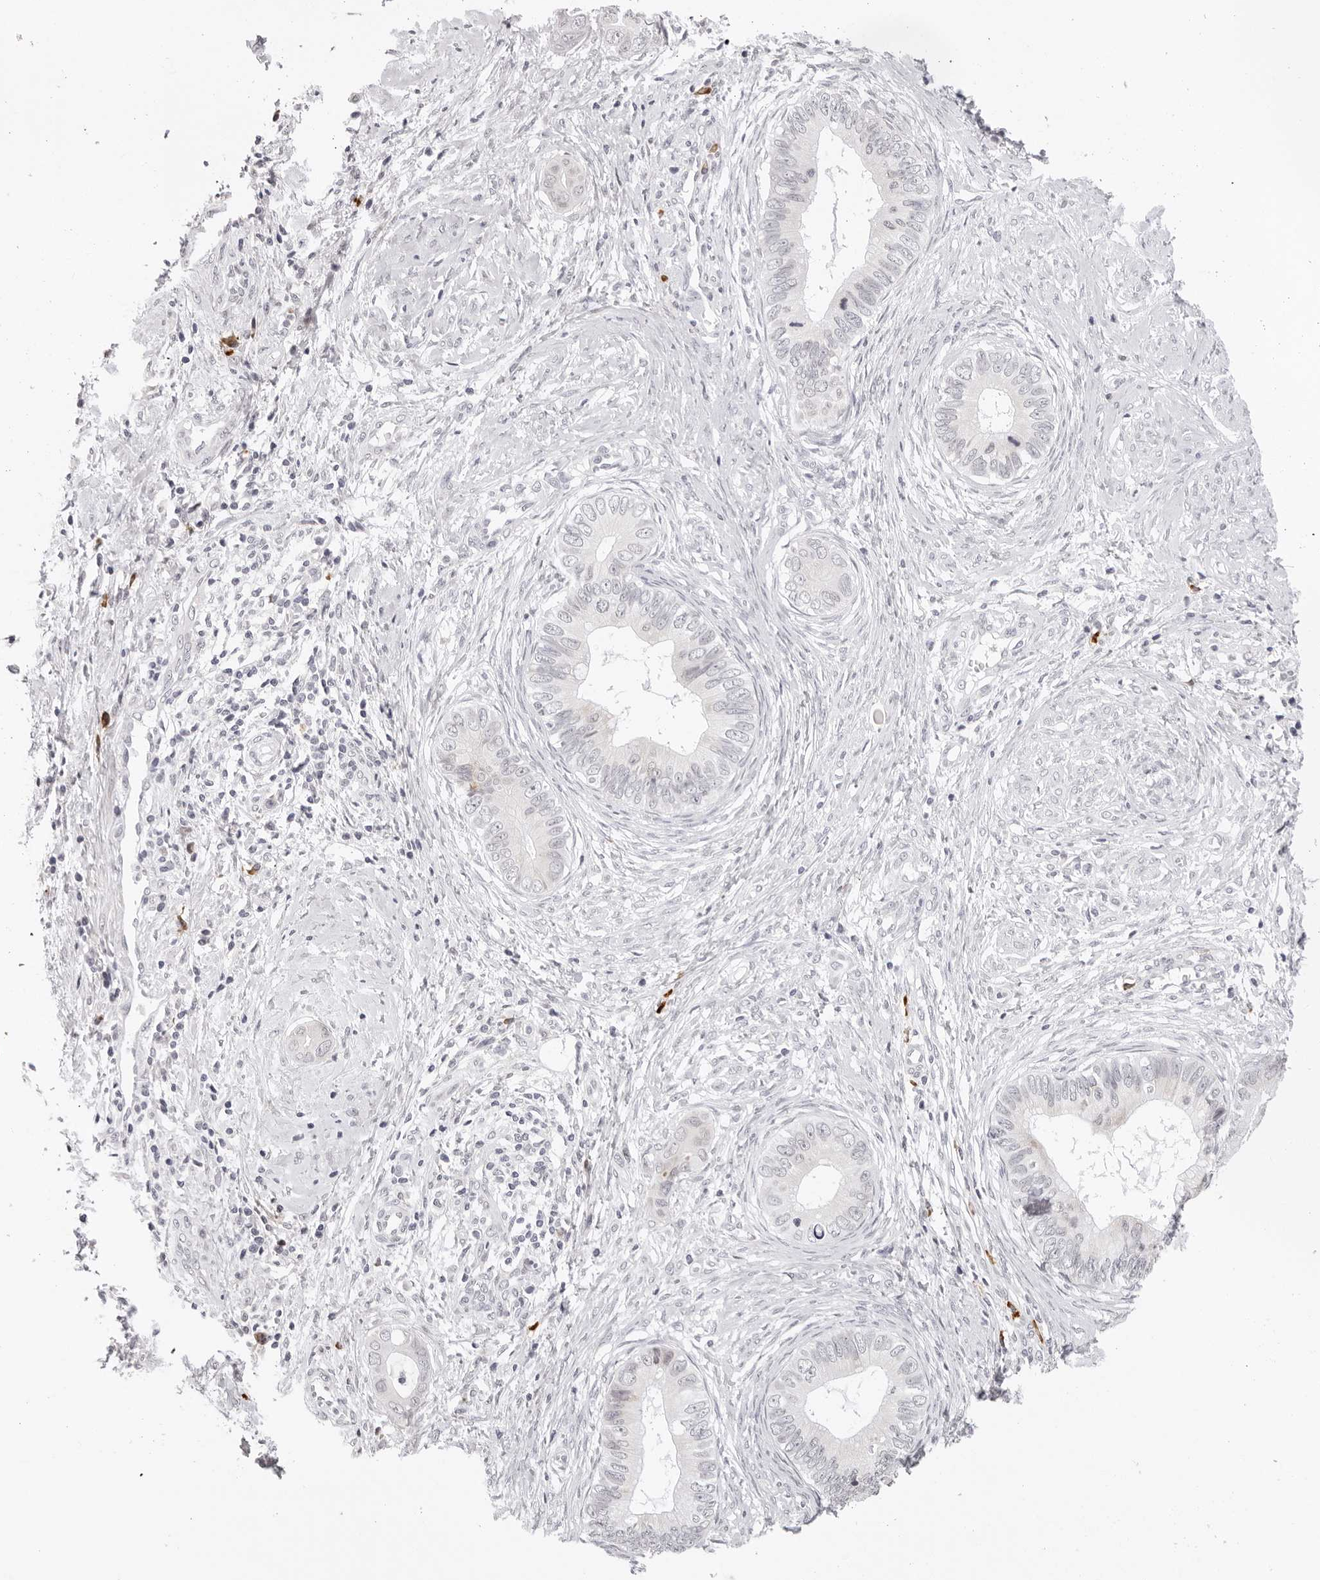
{"staining": {"intensity": "negative", "quantity": "none", "location": "none"}, "tissue": "cervical cancer", "cell_type": "Tumor cells", "image_type": "cancer", "snomed": [{"axis": "morphology", "description": "Adenocarcinoma, NOS"}, {"axis": "topography", "description": "Cervix"}], "caption": "Immunohistochemistry of human cervical cancer (adenocarcinoma) shows no staining in tumor cells.", "gene": "IL17RA", "patient": {"sex": "female", "age": 44}}